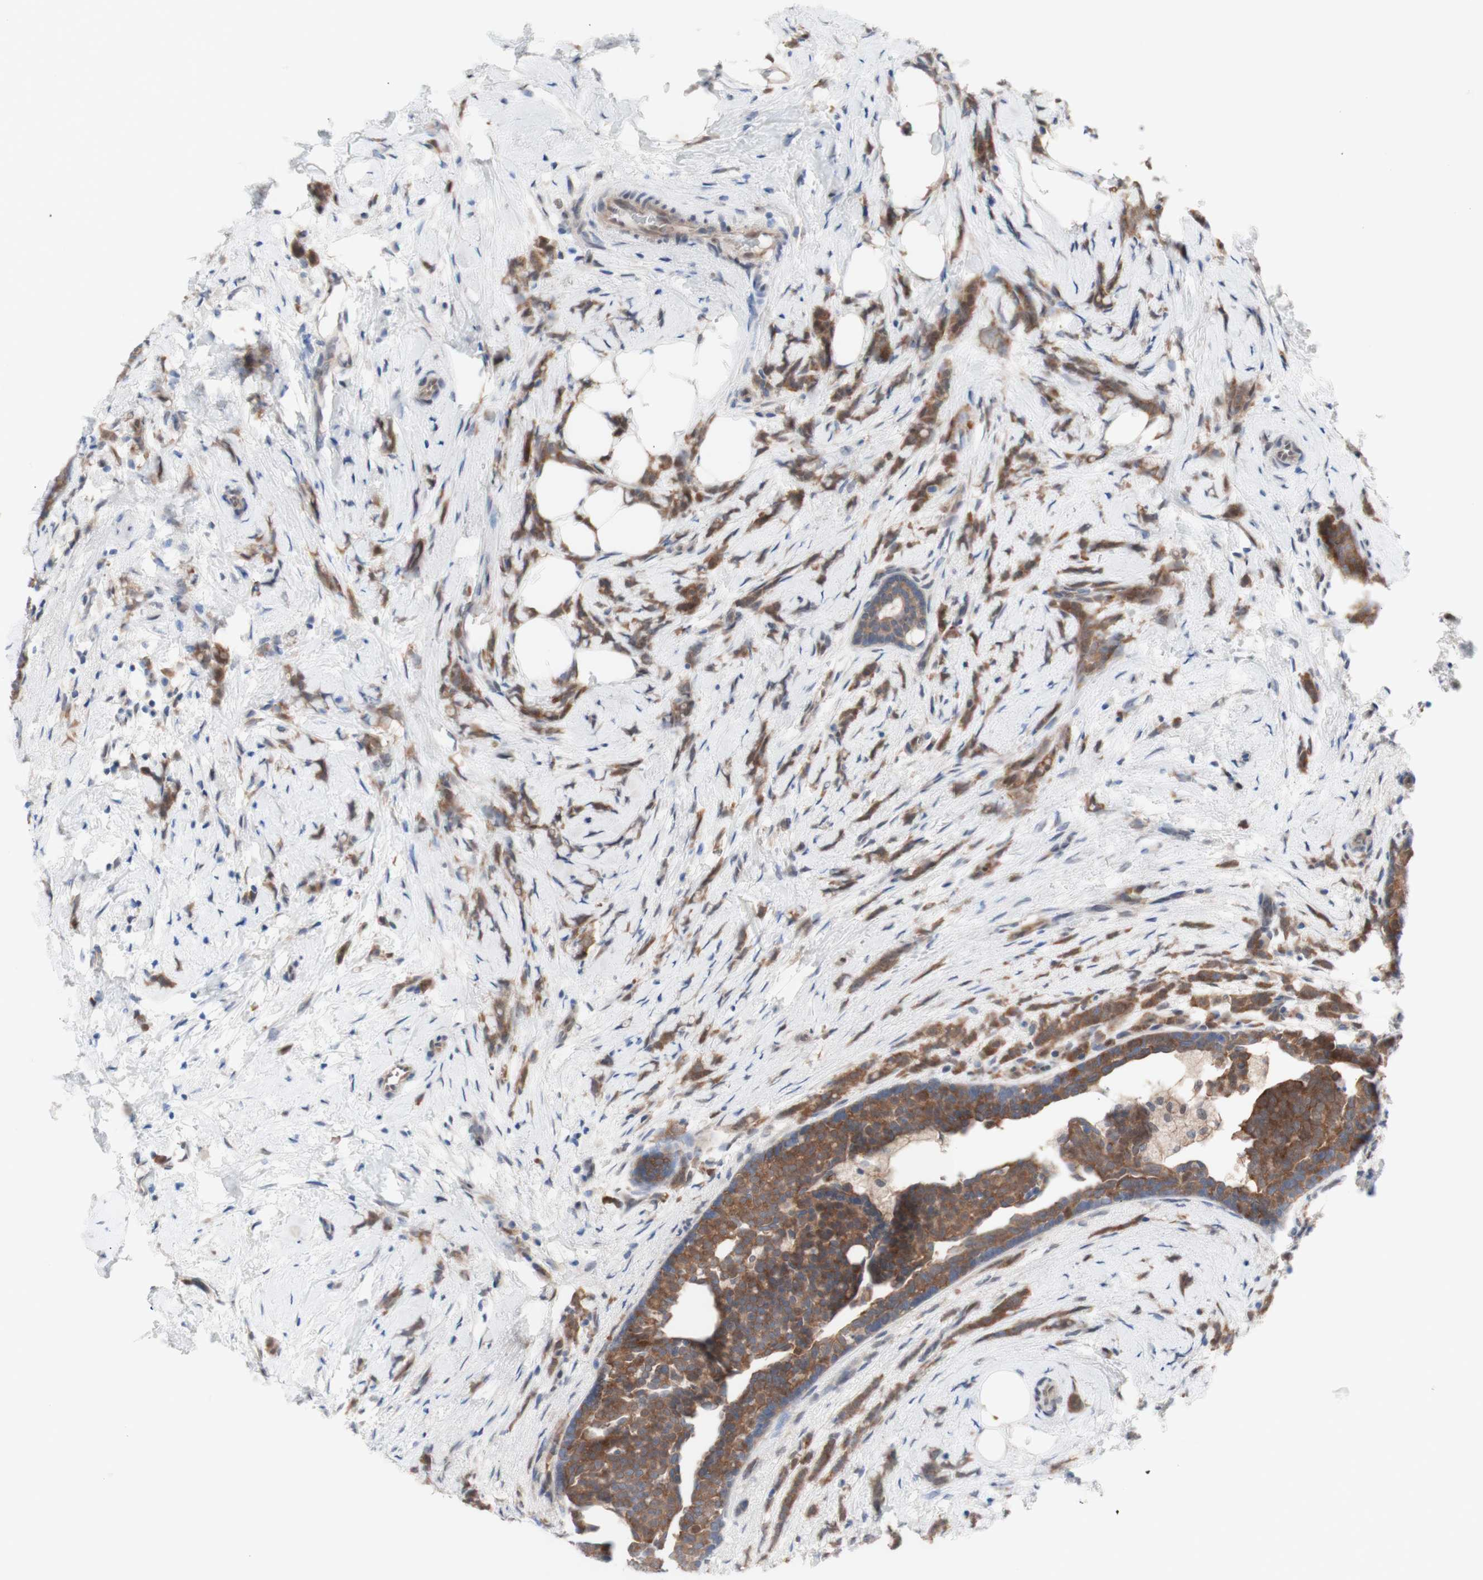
{"staining": {"intensity": "moderate", "quantity": ">75%", "location": "cytoplasmic/membranous"}, "tissue": "breast cancer", "cell_type": "Tumor cells", "image_type": "cancer", "snomed": [{"axis": "morphology", "description": "Lobular carcinoma, in situ"}, {"axis": "morphology", "description": "Lobular carcinoma"}, {"axis": "topography", "description": "Breast"}], "caption": "Tumor cells reveal moderate cytoplasmic/membranous positivity in about >75% of cells in breast cancer.", "gene": "PRMT5", "patient": {"sex": "female", "age": 41}}